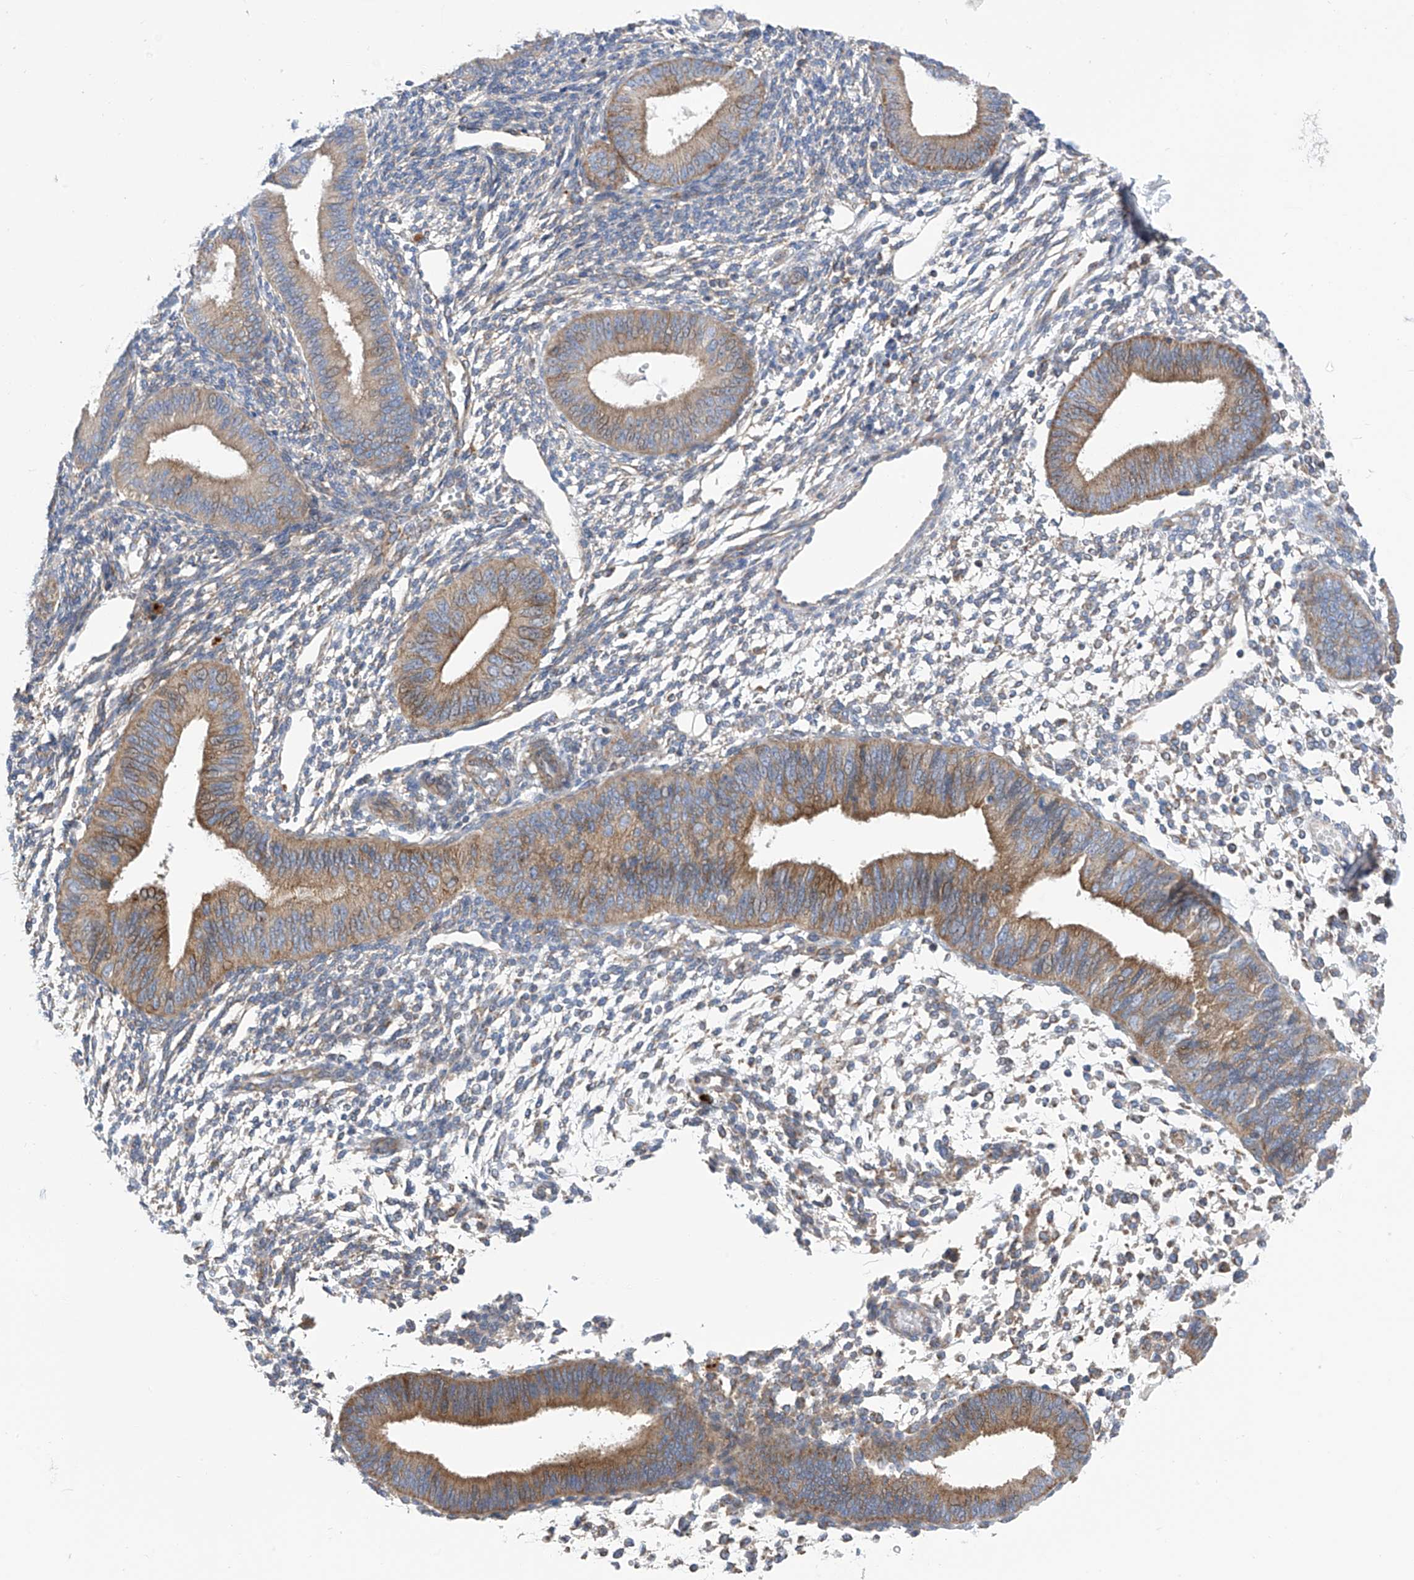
{"staining": {"intensity": "weak", "quantity": "<25%", "location": "cytoplasmic/membranous"}, "tissue": "endometrium", "cell_type": "Cells in endometrial stroma", "image_type": "normal", "snomed": [{"axis": "morphology", "description": "Normal tissue, NOS"}, {"axis": "topography", "description": "Uterus"}, {"axis": "topography", "description": "Endometrium"}], "caption": "Protein analysis of unremarkable endometrium shows no significant positivity in cells in endometrial stroma.", "gene": "P2RX7", "patient": {"sex": "female", "age": 48}}